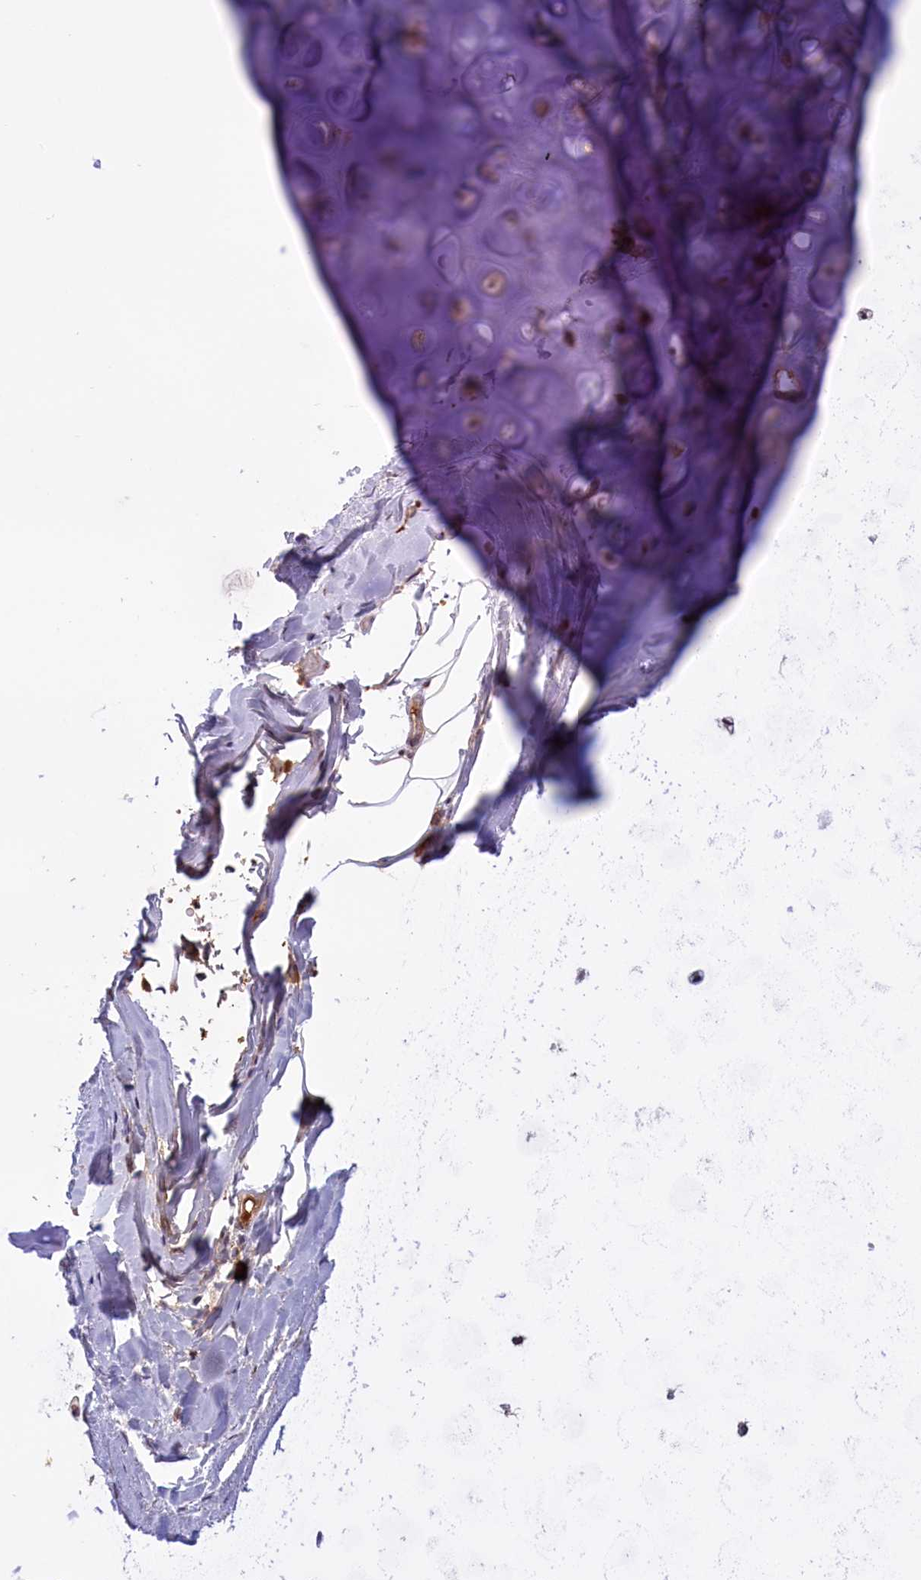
{"staining": {"intensity": "negative", "quantity": "none", "location": "none"}, "tissue": "adipose tissue", "cell_type": "Adipocytes", "image_type": "normal", "snomed": [{"axis": "morphology", "description": "Normal tissue, NOS"}, {"axis": "topography", "description": "Lymph node"}, {"axis": "topography", "description": "Cartilage tissue"}, {"axis": "topography", "description": "Bronchus"}], "caption": "Immunohistochemical staining of benign adipose tissue reveals no significant staining in adipocytes.", "gene": "RRAD", "patient": {"sex": "male", "age": 63}}